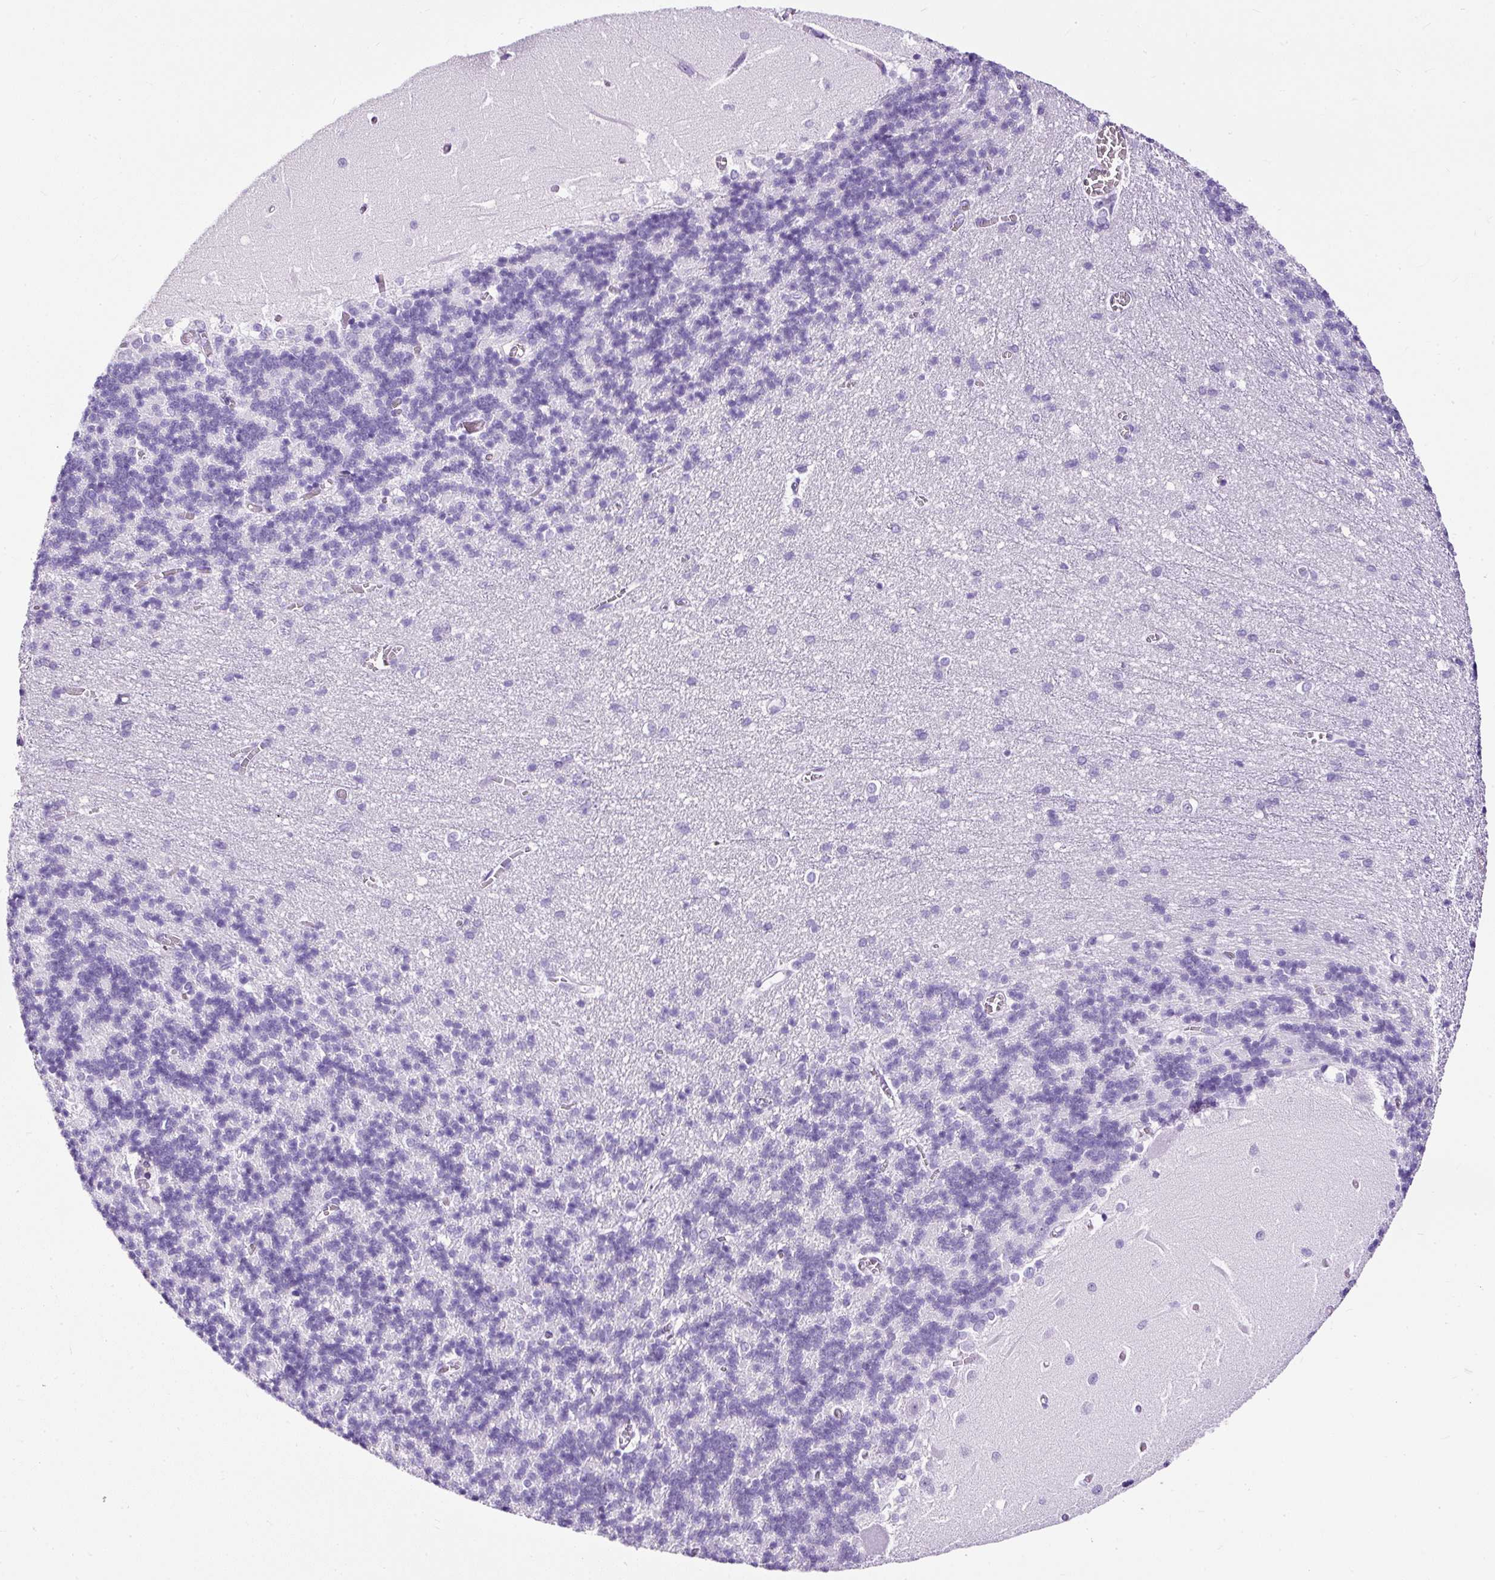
{"staining": {"intensity": "negative", "quantity": "none", "location": "none"}, "tissue": "cerebellum", "cell_type": "Cells in granular layer", "image_type": "normal", "snomed": [{"axis": "morphology", "description": "Normal tissue, NOS"}, {"axis": "topography", "description": "Cerebellum"}], "caption": "Immunohistochemistry (IHC) of benign cerebellum exhibits no positivity in cells in granular layer.", "gene": "NTS", "patient": {"sex": "male", "age": 37}}